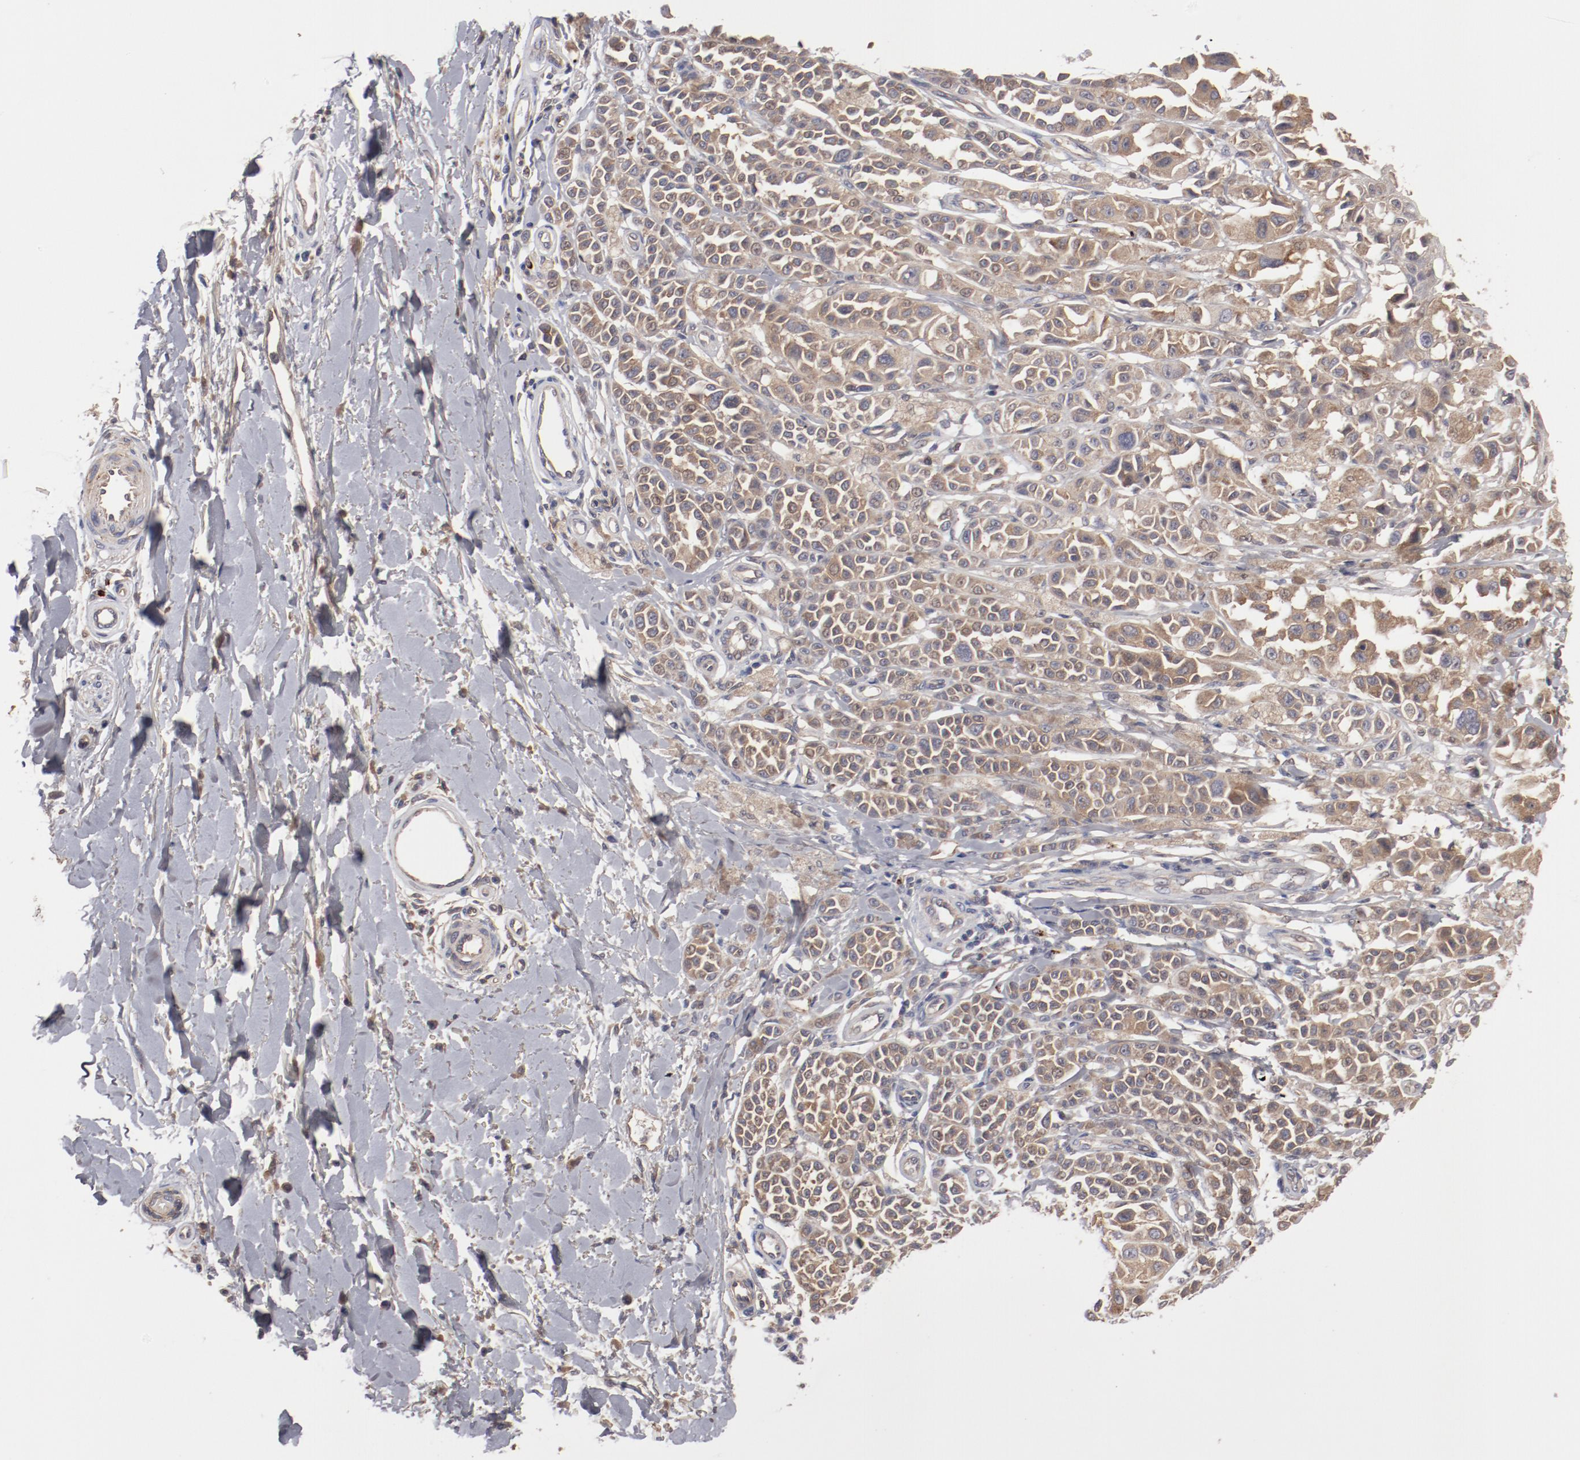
{"staining": {"intensity": "moderate", "quantity": ">75%", "location": "cytoplasmic/membranous"}, "tissue": "melanoma", "cell_type": "Tumor cells", "image_type": "cancer", "snomed": [{"axis": "morphology", "description": "Malignant melanoma, NOS"}, {"axis": "topography", "description": "Skin"}], "caption": "Malignant melanoma stained with a protein marker shows moderate staining in tumor cells.", "gene": "DNAAF2", "patient": {"sex": "female", "age": 38}}